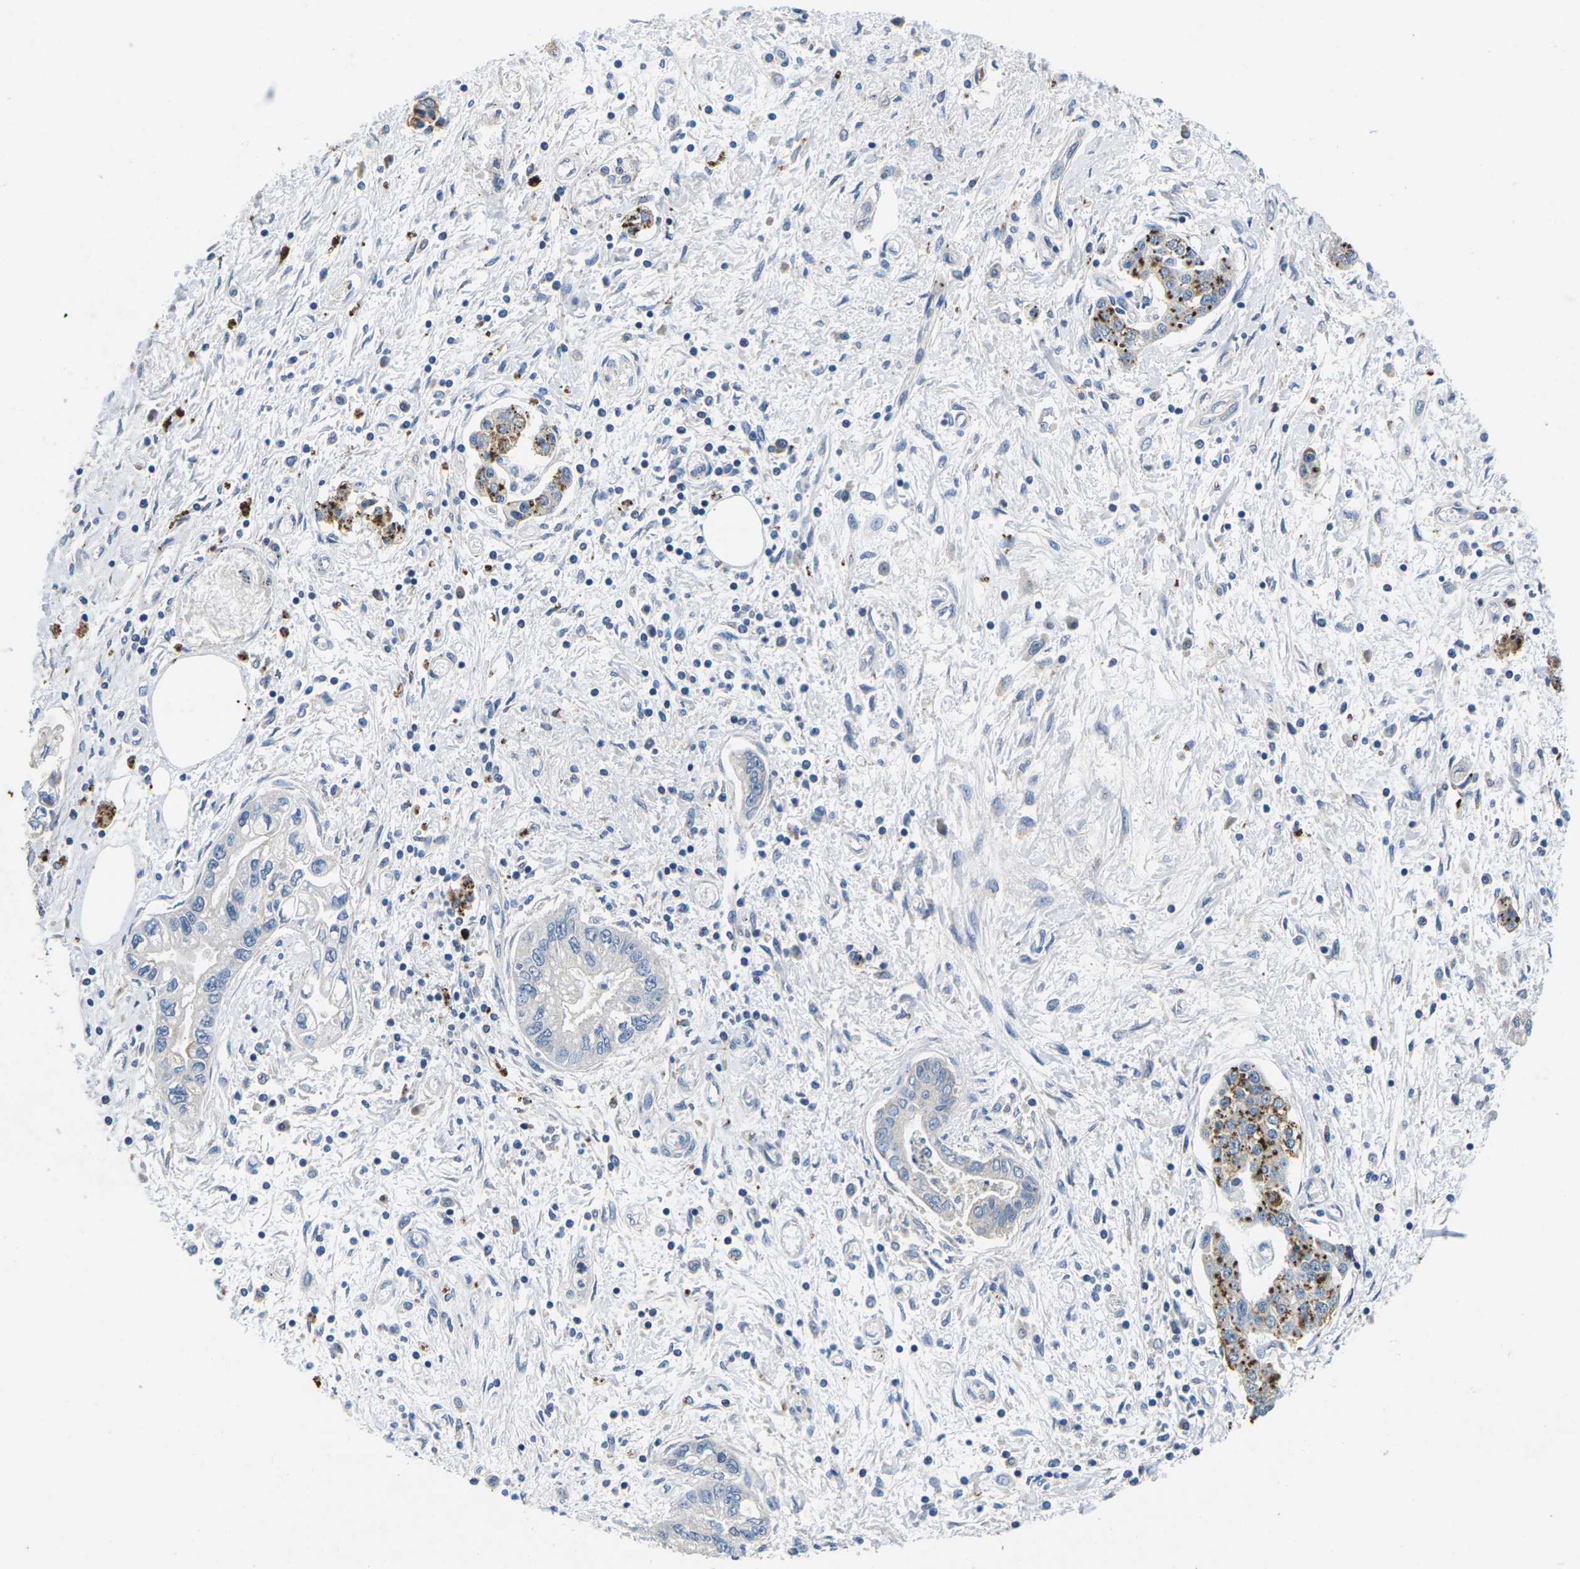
{"staining": {"intensity": "moderate", "quantity": "<25%", "location": "cytoplasmic/membranous"}, "tissue": "pancreatic cancer", "cell_type": "Tumor cells", "image_type": "cancer", "snomed": [{"axis": "morphology", "description": "Adenocarcinoma, NOS"}, {"axis": "topography", "description": "Pancreas"}], "caption": "High-power microscopy captured an immunohistochemistry micrograph of pancreatic cancer (adenocarcinoma), revealing moderate cytoplasmic/membranous staining in approximately <25% of tumor cells.", "gene": "PDCD6IP", "patient": {"sex": "male", "age": 56}}